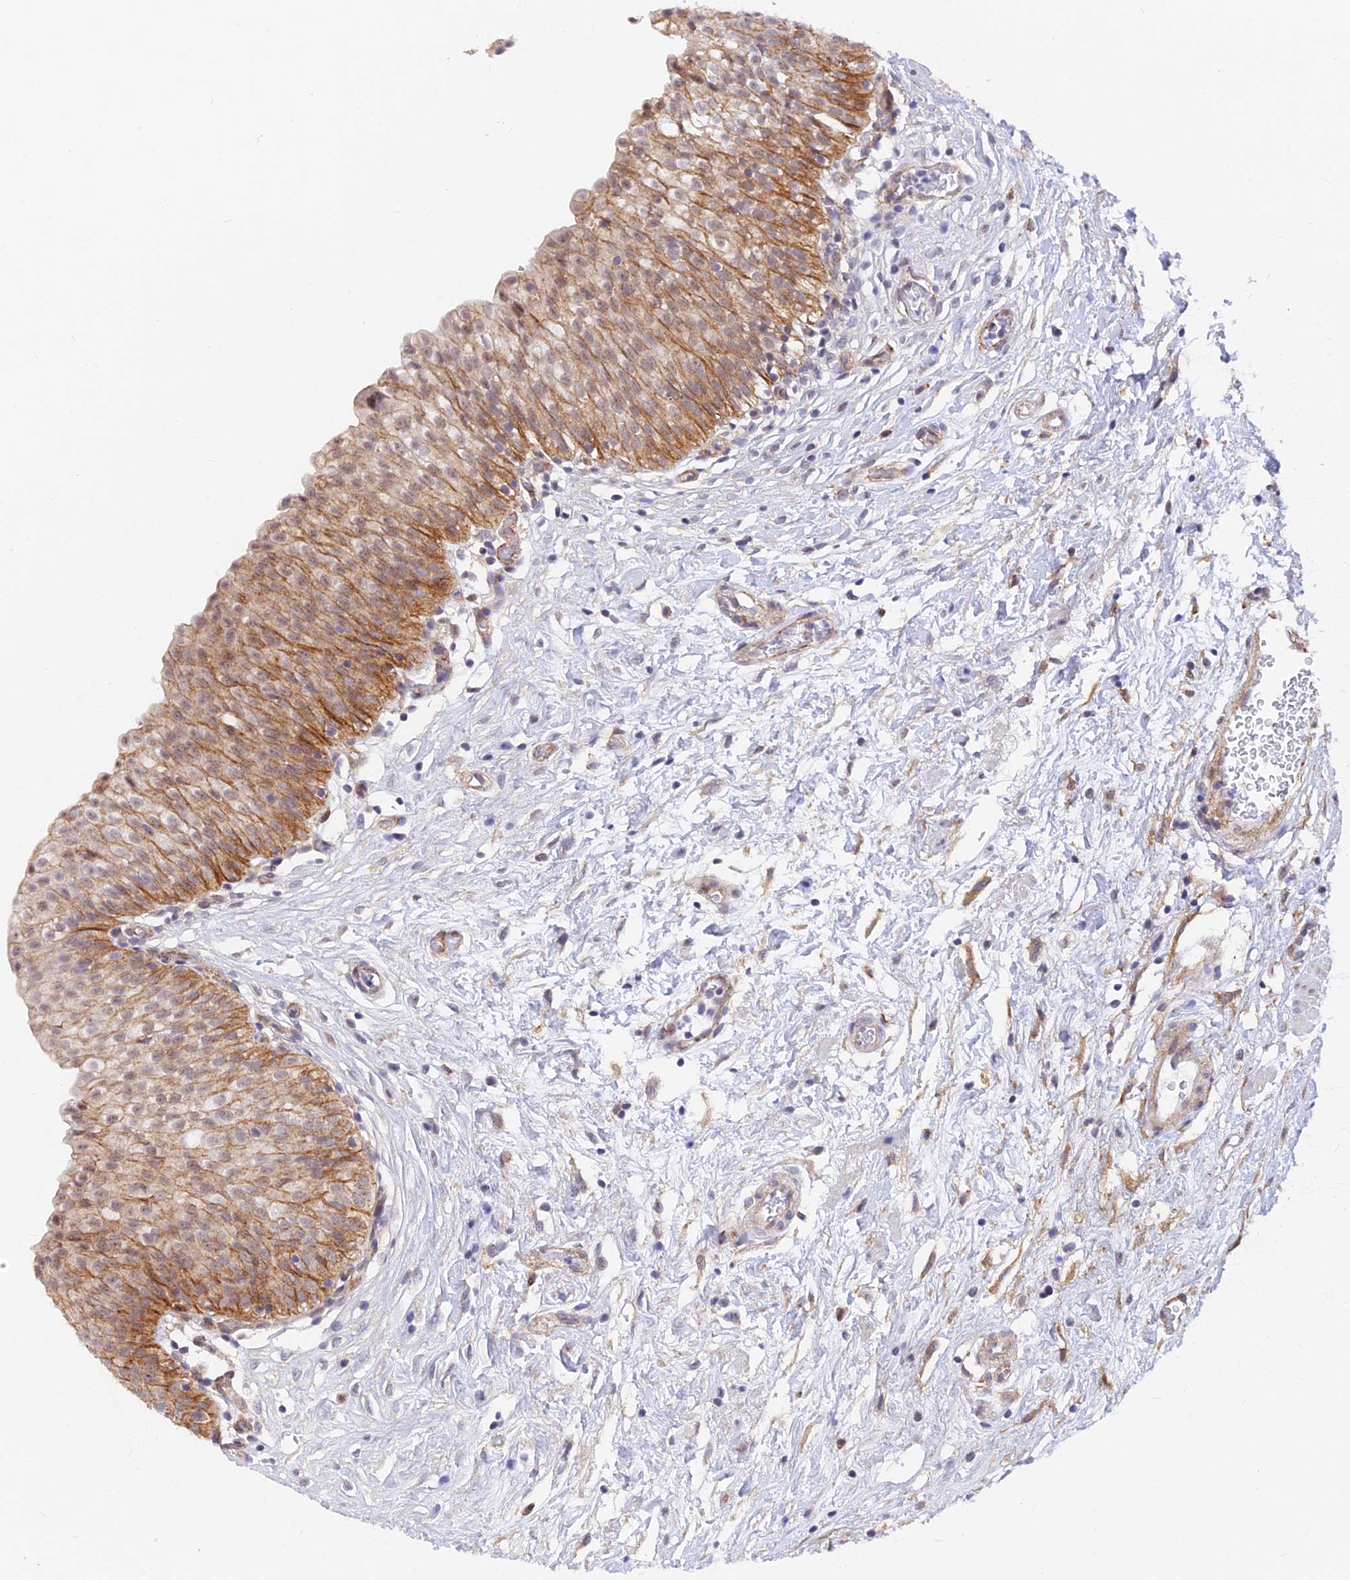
{"staining": {"intensity": "moderate", "quantity": ">75%", "location": "cytoplasmic/membranous,nuclear"}, "tissue": "urinary bladder", "cell_type": "Urothelial cells", "image_type": "normal", "snomed": [{"axis": "morphology", "description": "Normal tissue, NOS"}, {"axis": "topography", "description": "Urinary bladder"}], "caption": "Immunohistochemical staining of benign human urinary bladder demonstrates moderate cytoplasmic/membranous,nuclear protein expression in about >75% of urothelial cells. (Brightfield microscopy of DAB IHC at high magnification).", "gene": "VSTM2L", "patient": {"sex": "male", "age": 55}}